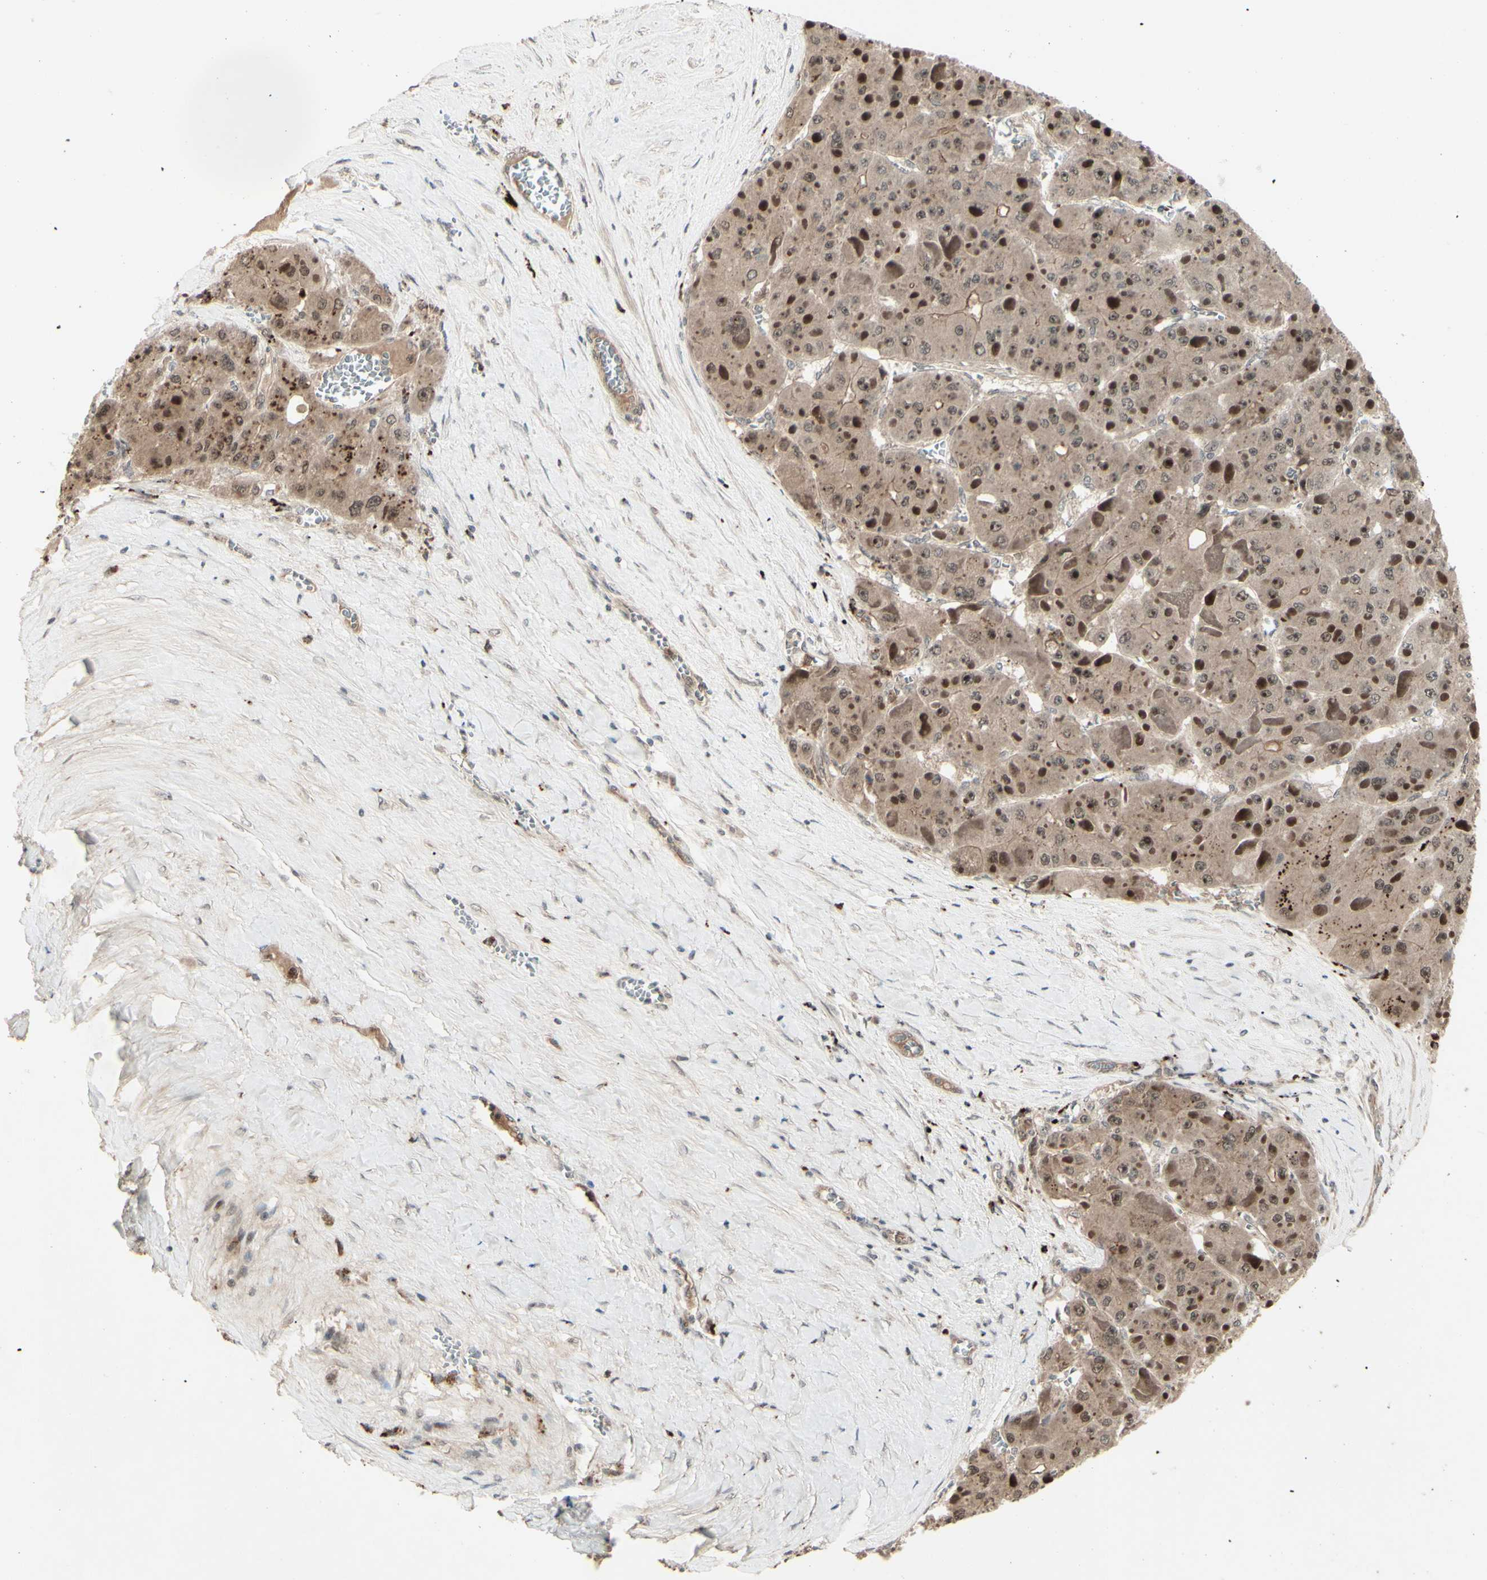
{"staining": {"intensity": "moderate", "quantity": ">75%", "location": "cytoplasmic/membranous,nuclear"}, "tissue": "liver cancer", "cell_type": "Tumor cells", "image_type": "cancer", "snomed": [{"axis": "morphology", "description": "Carcinoma, Hepatocellular, NOS"}, {"axis": "topography", "description": "Liver"}], "caption": "A micrograph of liver cancer (hepatocellular carcinoma) stained for a protein shows moderate cytoplasmic/membranous and nuclear brown staining in tumor cells.", "gene": "MLF2", "patient": {"sex": "female", "age": 73}}